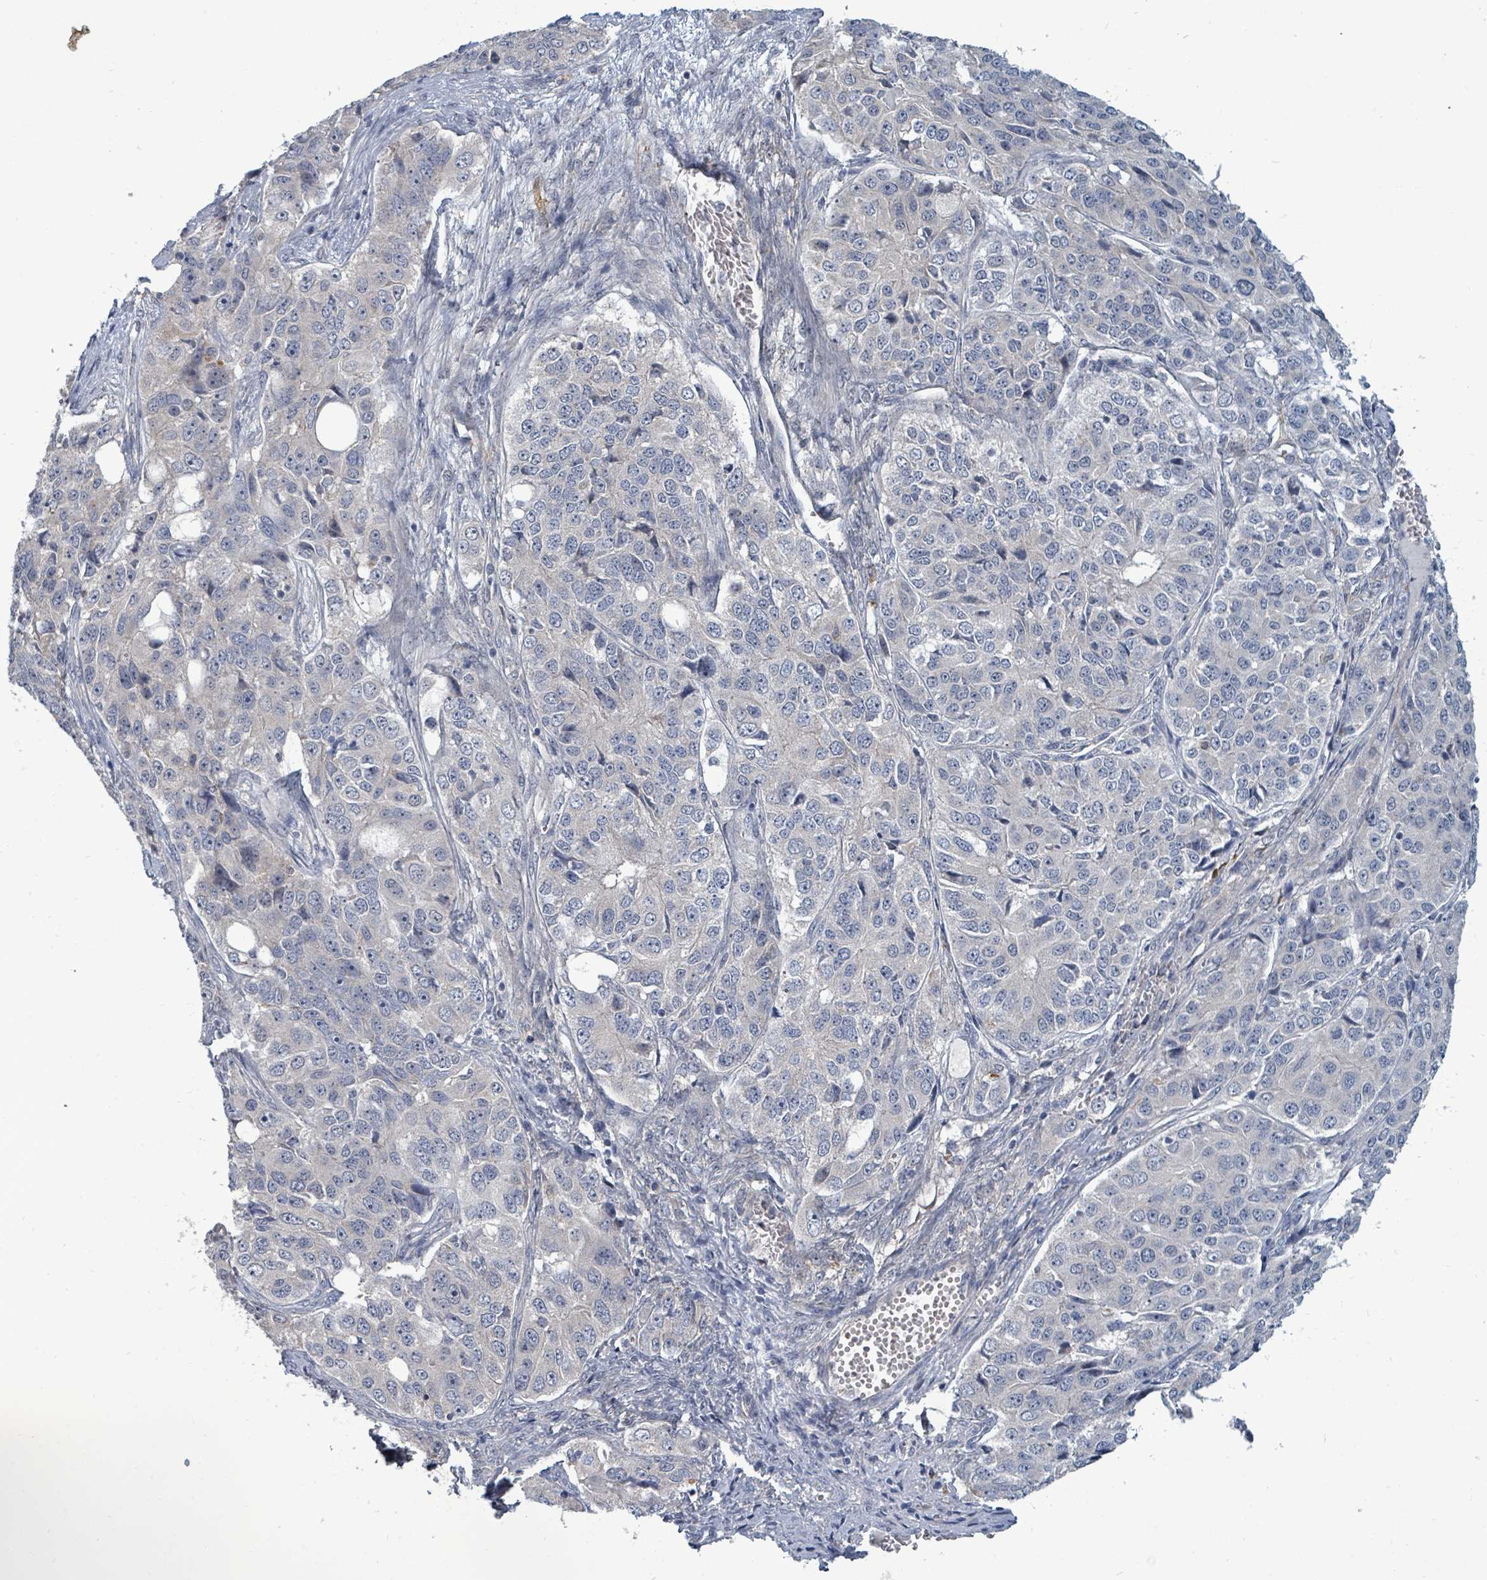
{"staining": {"intensity": "negative", "quantity": "none", "location": "none"}, "tissue": "ovarian cancer", "cell_type": "Tumor cells", "image_type": "cancer", "snomed": [{"axis": "morphology", "description": "Carcinoma, endometroid"}, {"axis": "topography", "description": "Ovary"}], "caption": "IHC histopathology image of neoplastic tissue: human ovarian cancer stained with DAB shows no significant protein positivity in tumor cells. Nuclei are stained in blue.", "gene": "TRDMT1", "patient": {"sex": "female", "age": 51}}